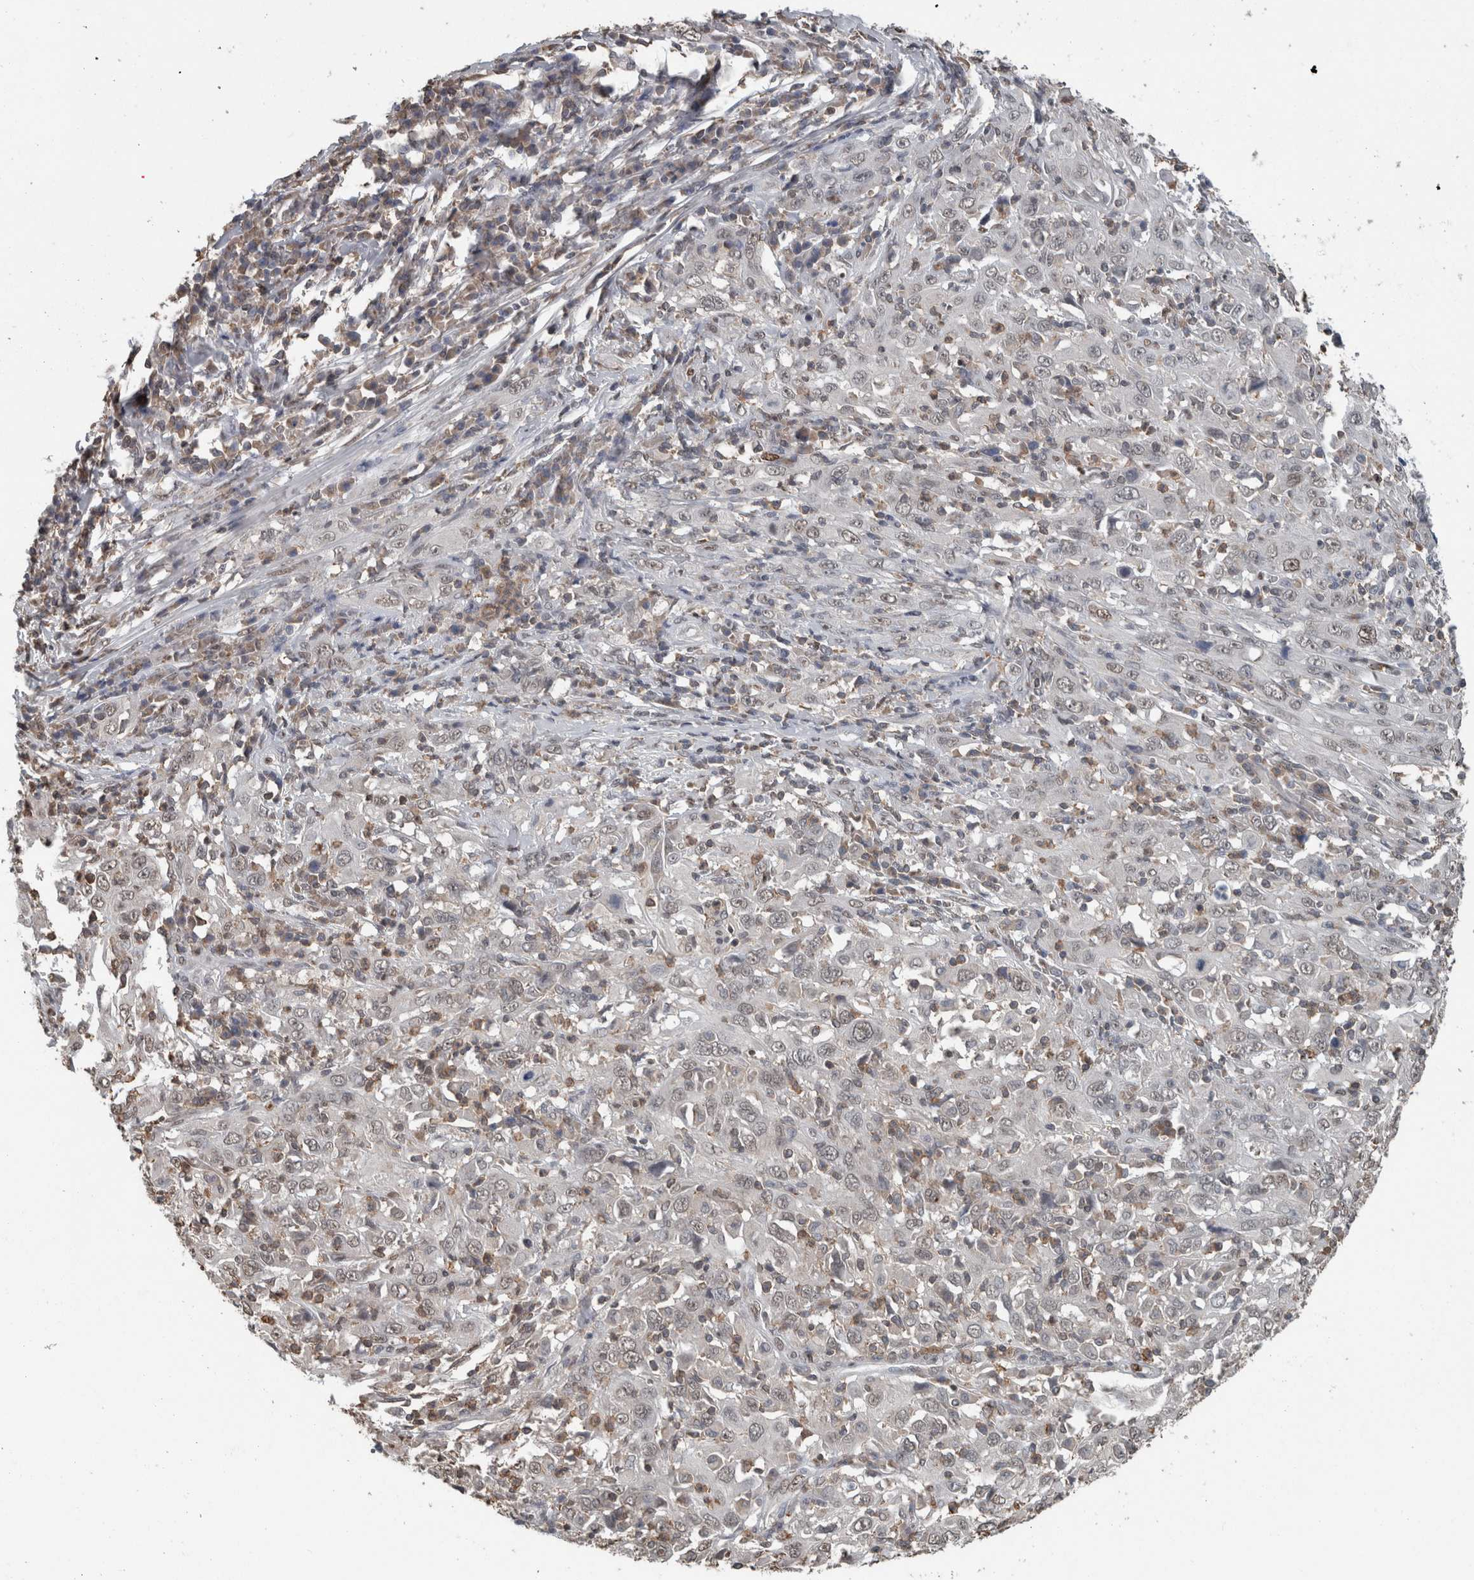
{"staining": {"intensity": "negative", "quantity": "none", "location": "none"}, "tissue": "cervical cancer", "cell_type": "Tumor cells", "image_type": "cancer", "snomed": [{"axis": "morphology", "description": "Squamous cell carcinoma, NOS"}, {"axis": "topography", "description": "Cervix"}], "caption": "DAB immunohistochemical staining of human cervical squamous cell carcinoma exhibits no significant staining in tumor cells.", "gene": "MAFF", "patient": {"sex": "female", "age": 46}}